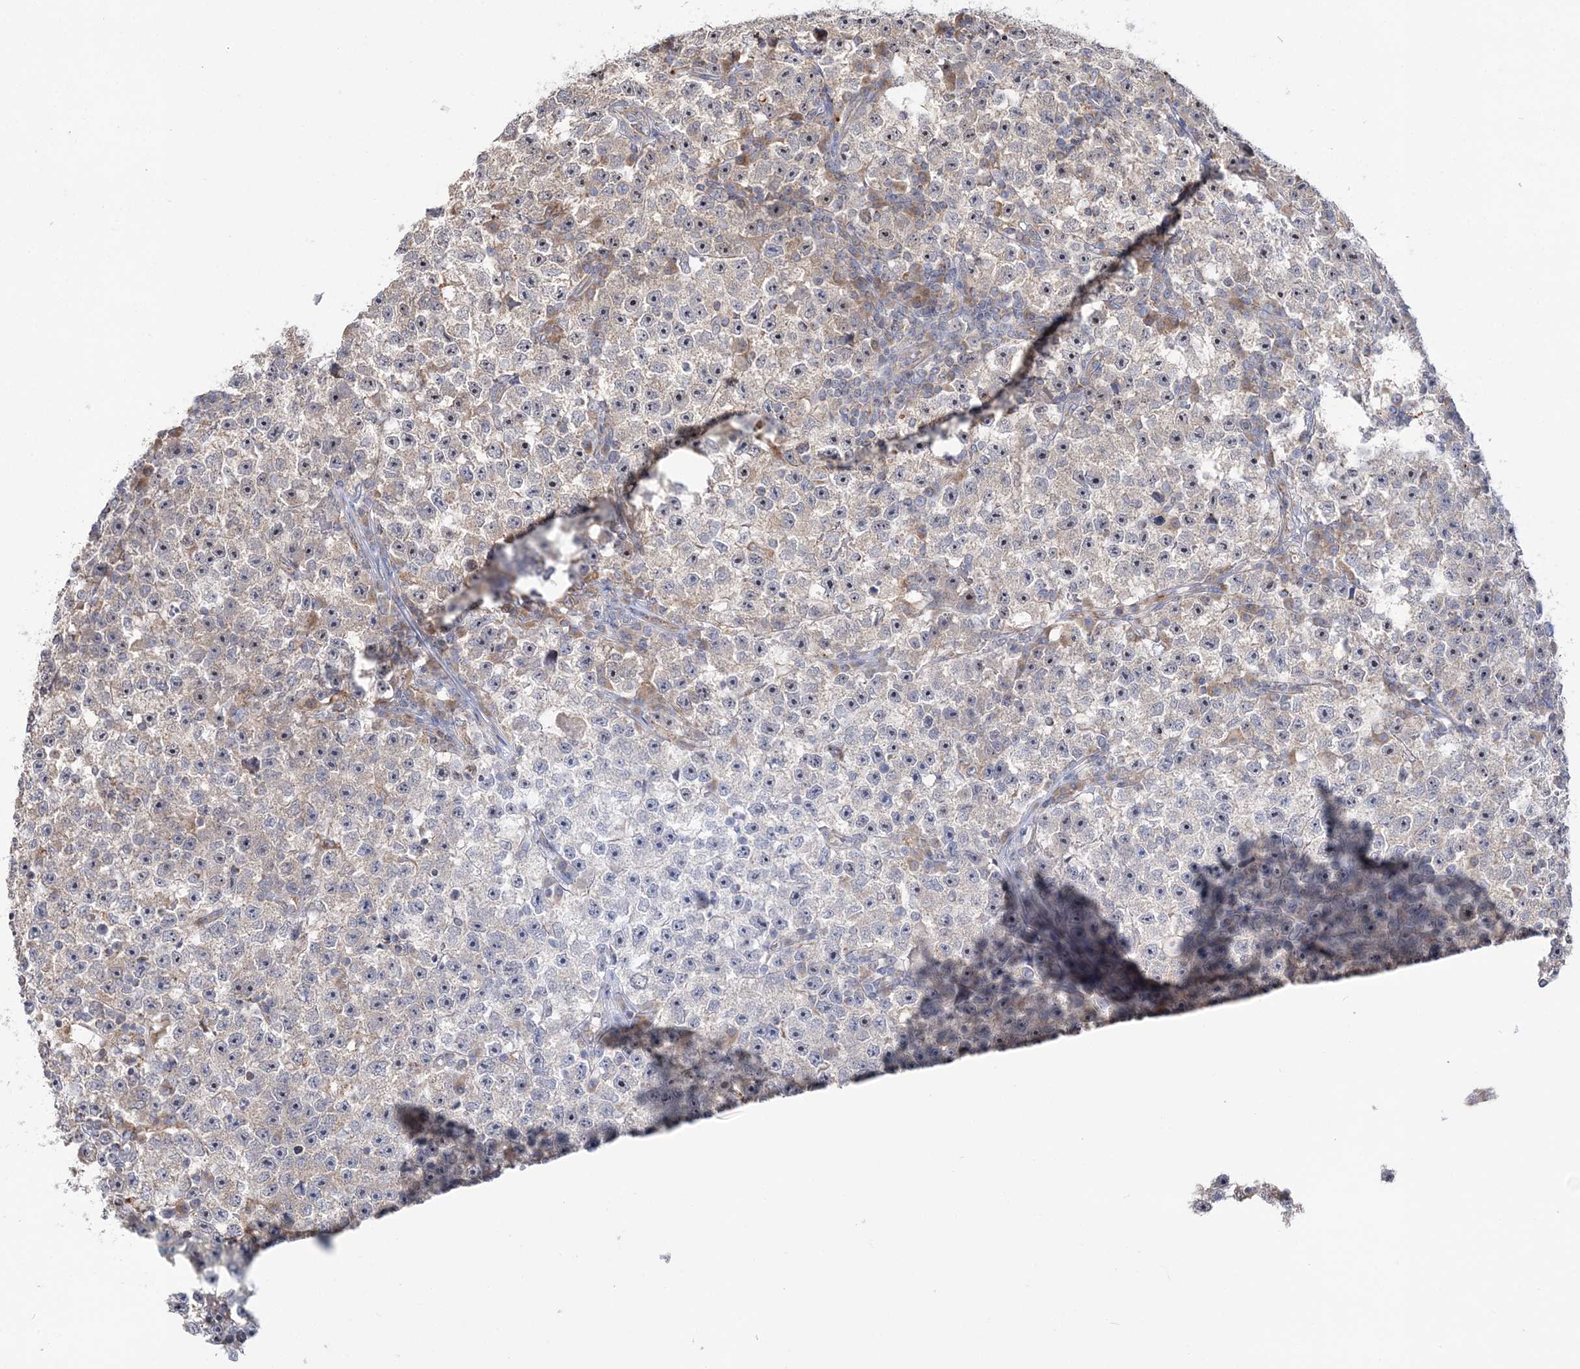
{"staining": {"intensity": "weak", "quantity": "<25%", "location": "cytoplasmic/membranous"}, "tissue": "testis cancer", "cell_type": "Tumor cells", "image_type": "cancer", "snomed": [{"axis": "morphology", "description": "Seminoma, NOS"}, {"axis": "topography", "description": "Testis"}], "caption": "An image of human testis cancer (seminoma) is negative for staining in tumor cells.", "gene": "MMADHC", "patient": {"sex": "male", "age": 22}}